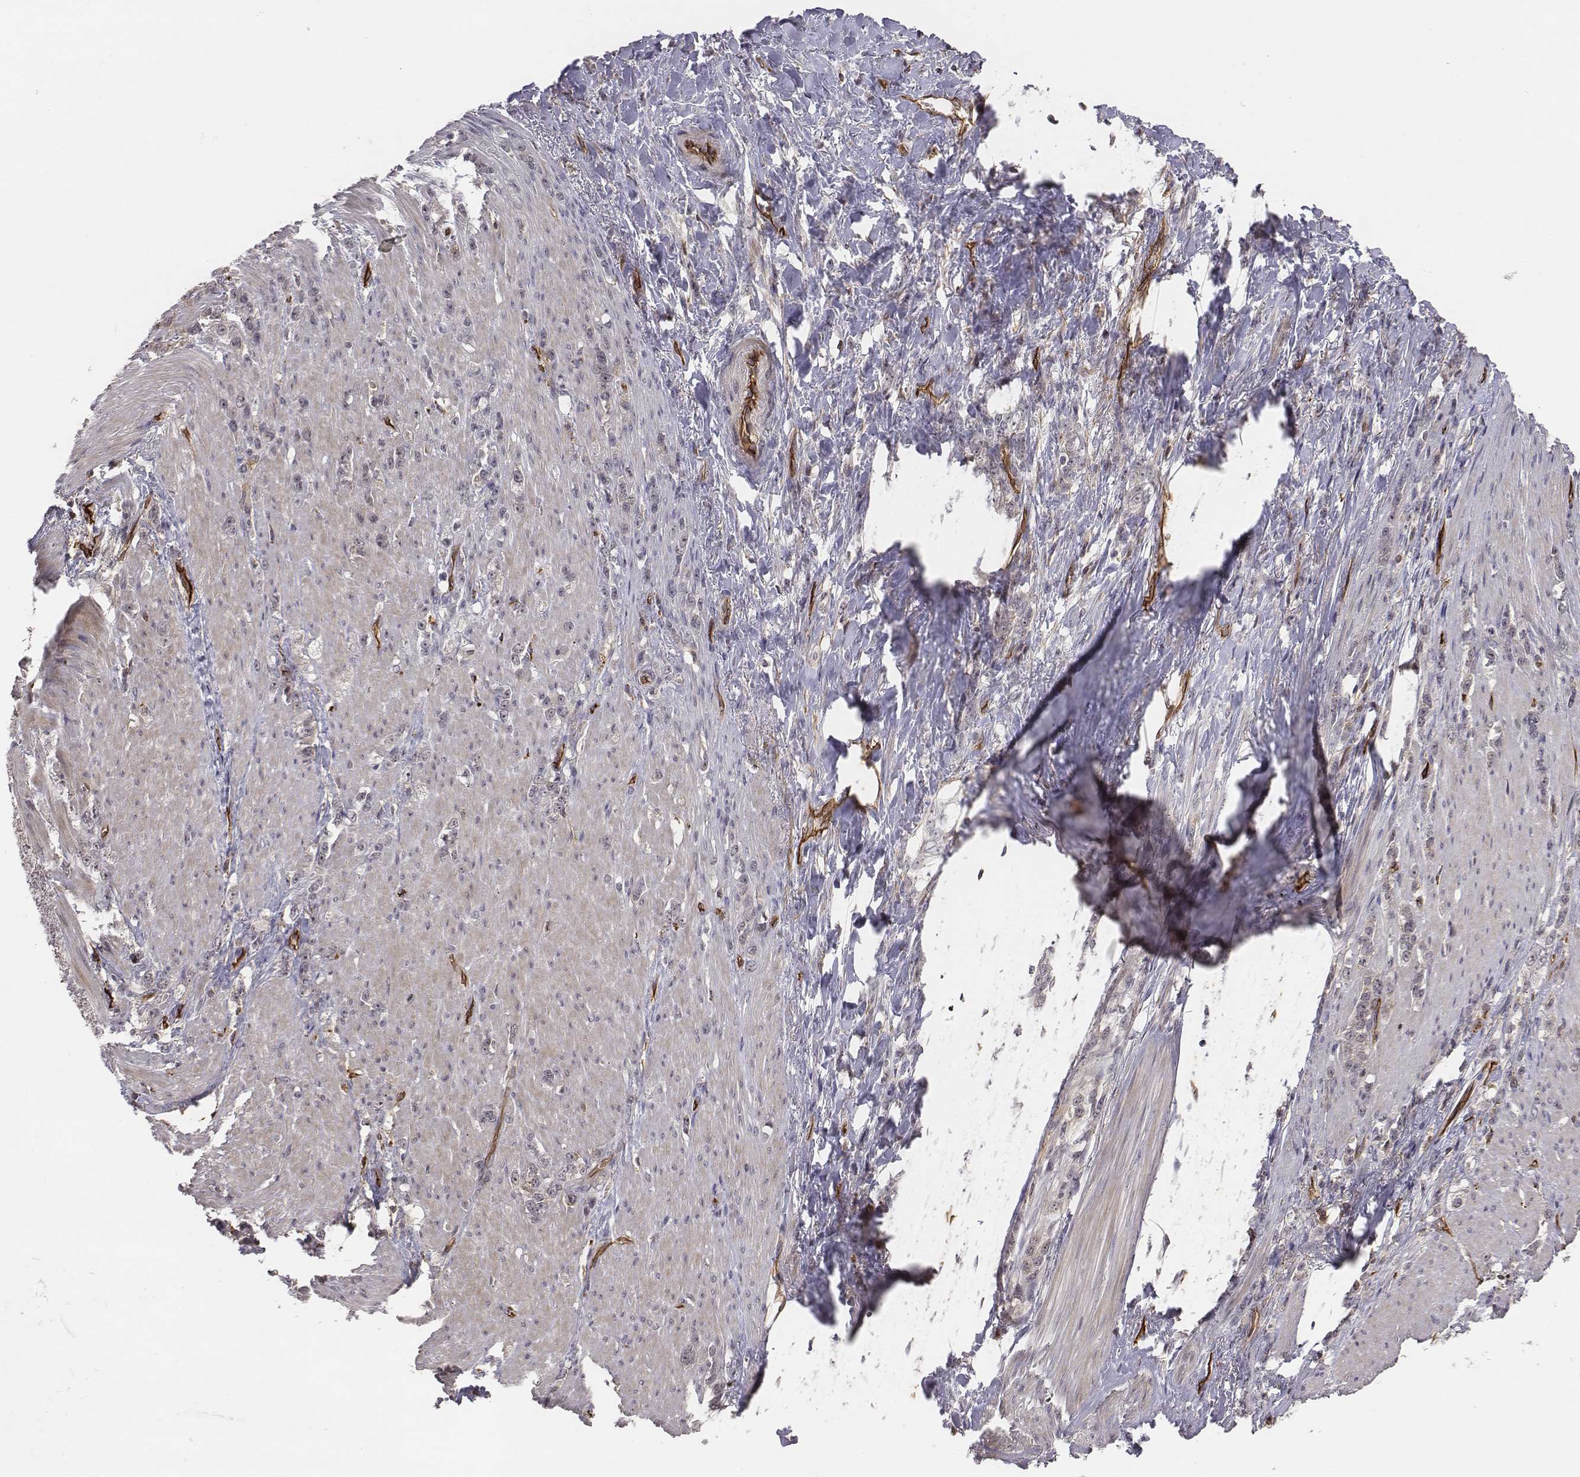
{"staining": {"intensity": "negative", "quantity": "none", "location": "none"}, "tissue": "stomach cancer", "cell_type": "Tumor cells", "image_type": "cancer", "snomed": [{"axis": "morphology", "description": "Adenocarcinoma, NOS"}, {"axis": "topography", "description": "Stomach, lower"}], "caption": "High magnification brightfield microscopy of stomach cancer stained with DAB (brown) and counterstained with hematoxylin (blue): tumor cells show no significant expression.", "gene": "PTPRG", "patient": {"sex": "male", "age": 88}}